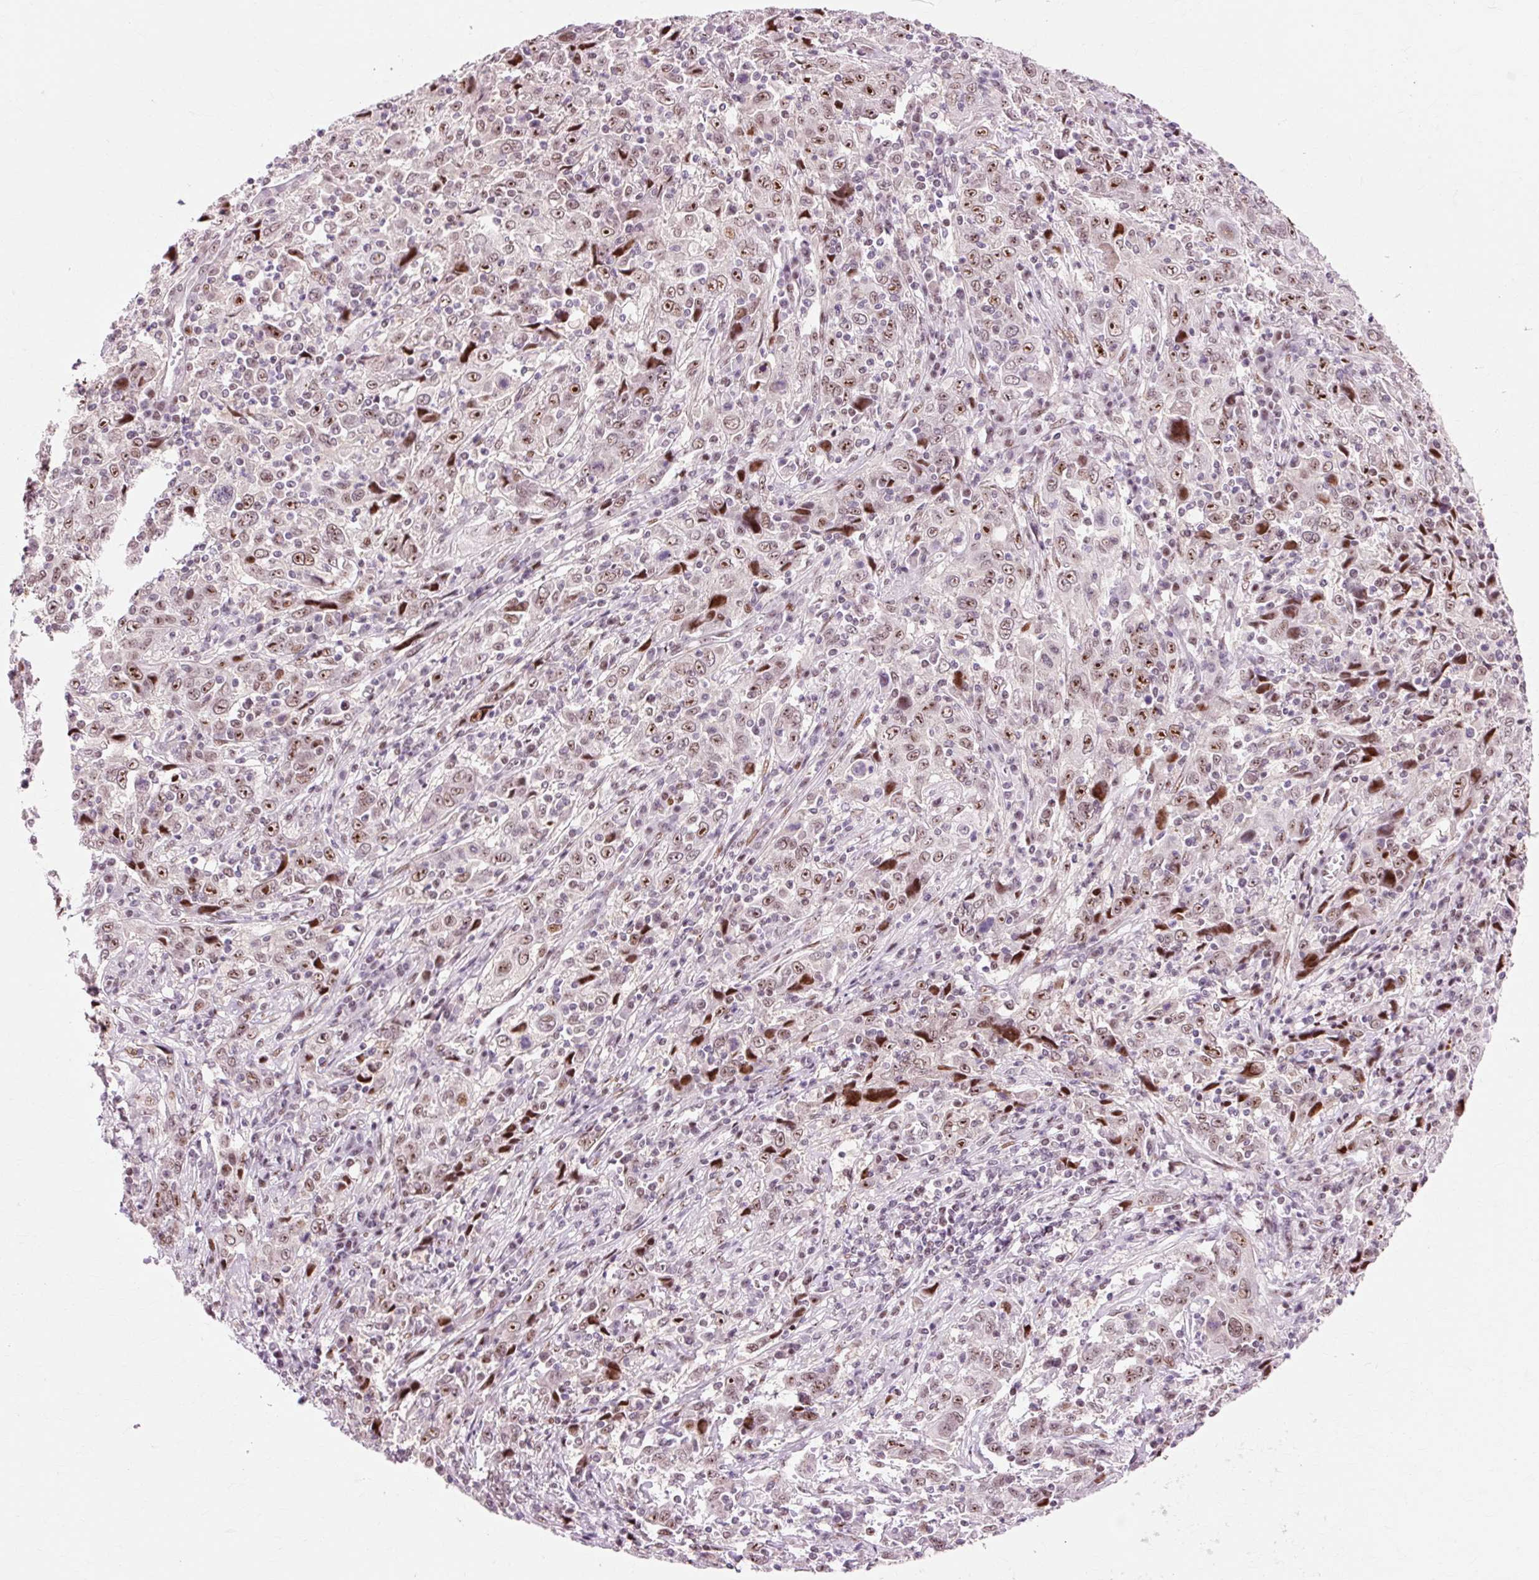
{"staining": {"intensity": "moderate", "quantity": "25%-75%", "location": "nuclear"}, "tissue": "cervical cancer", "cell_type": "Tumor cells", "image_type": "cancer", "snomed": [{"axis": "morphology", "description": "Squamous cell carcinoma, NOS"}, {"axis": "topography", "description": "Cervix"}], "caption": "Immunohistochemistry (IHC) photomicrograph of neoplastic tissue: human cervical cancer (squamous cell carcinoma) stained using IHC displays medium levels of moderate protein expression localized specifically in the nuclear of tumor cells, appearing as a nuclear brown color.", "gene": "MACROD2", "patient": {"sex": "female", "age": 46}}